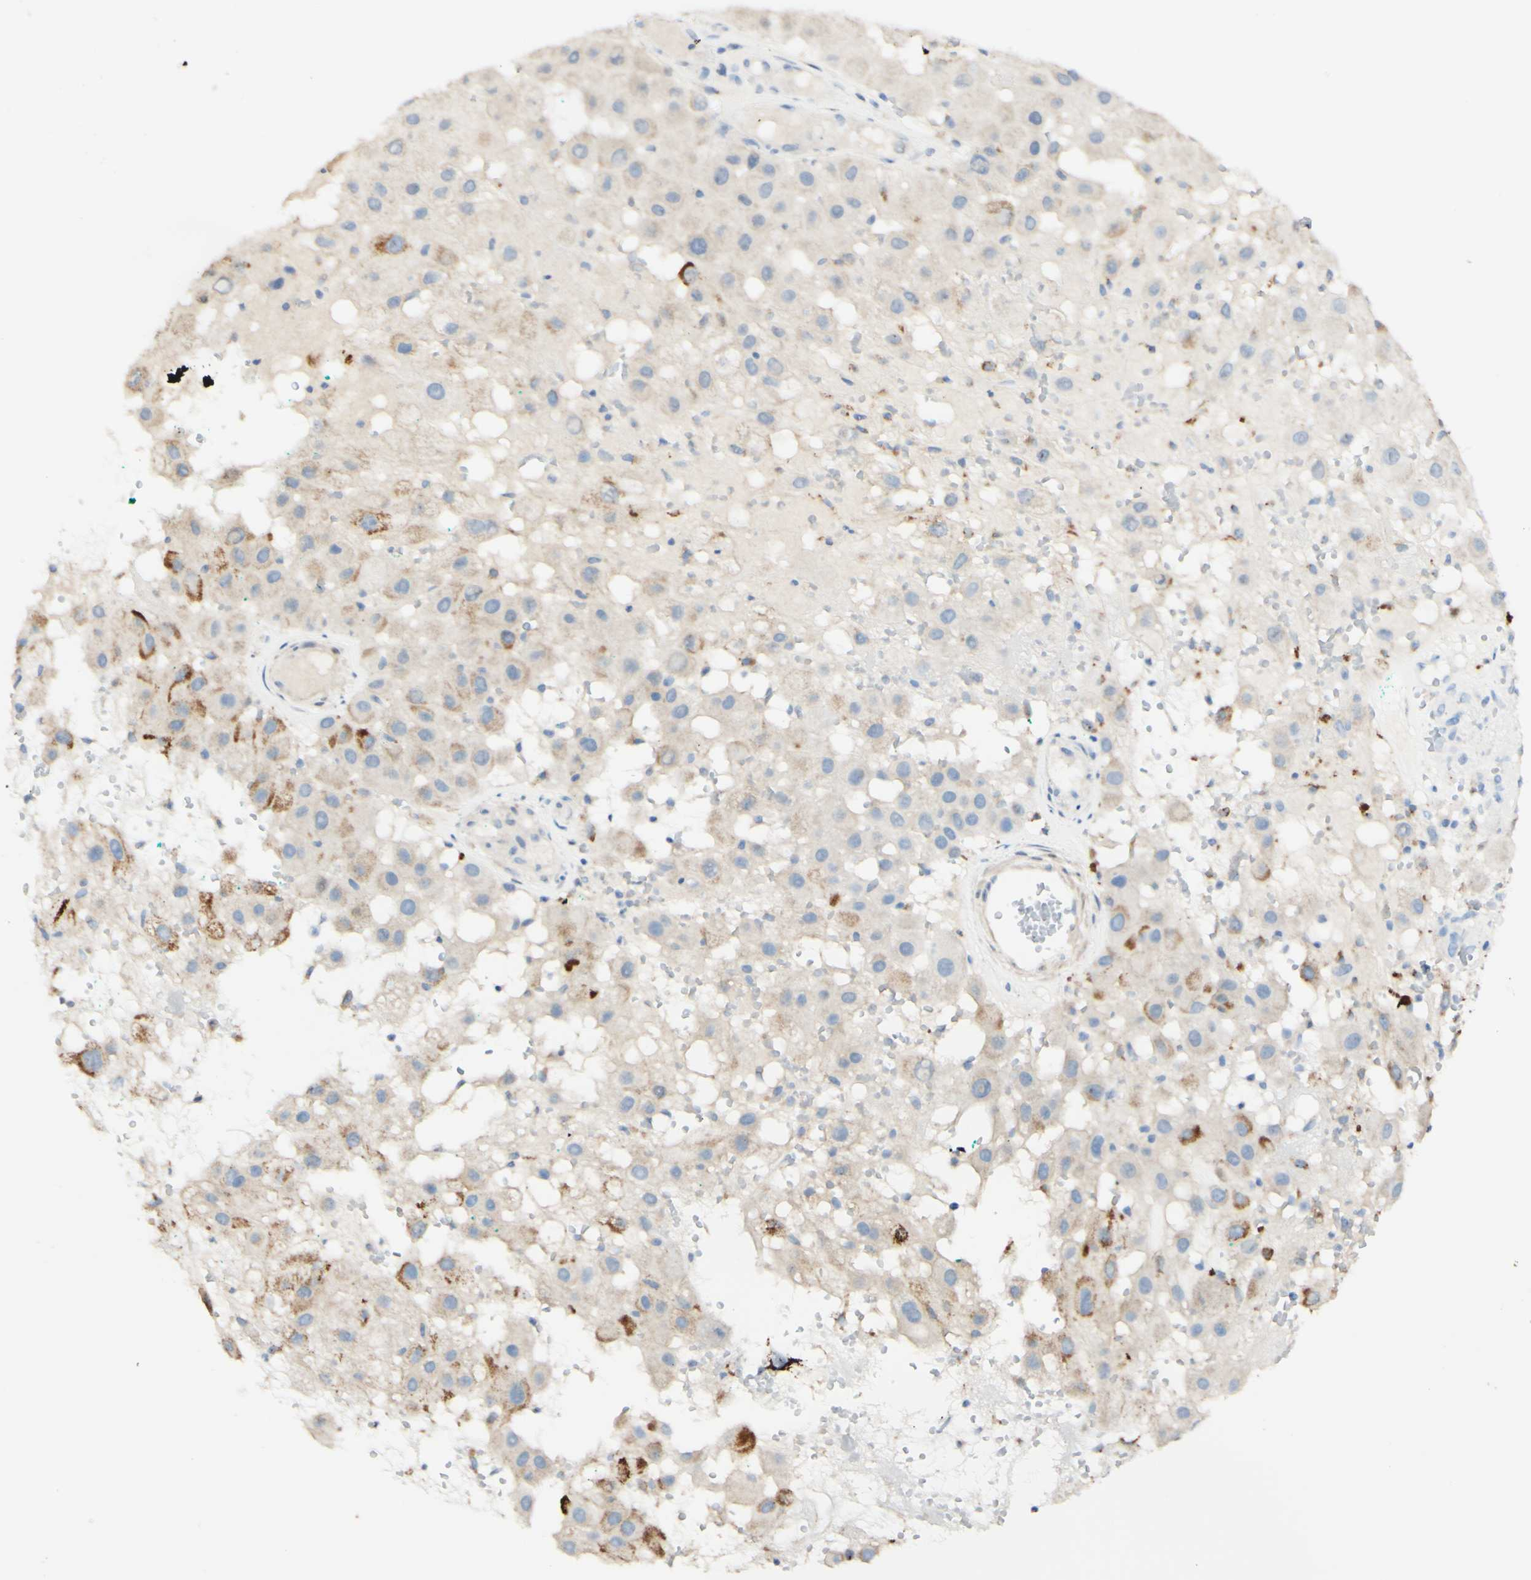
{"staining": {"intensity": "moderate", "quantity": "<25%", "location": "cytoplasmic/membranous"}, "tissue": "melanoma", "cell_type": "Tumor cells", "image_type": "cancer", "snomed": [{"axis": "morphology", "description": "Malignant melanoma, NOS"}, {"axis": "topography", "description": "Skin"}], "caption": "Immunohistochemistry histopathology image of human malignant melanoma stained for a protein (brown), which shows low levels of moderate cytoplasmic/membranous positivity in about <25% of tumor cells.", "gene": "FGF4", "patient": {"sex": "female", "age": 81}}